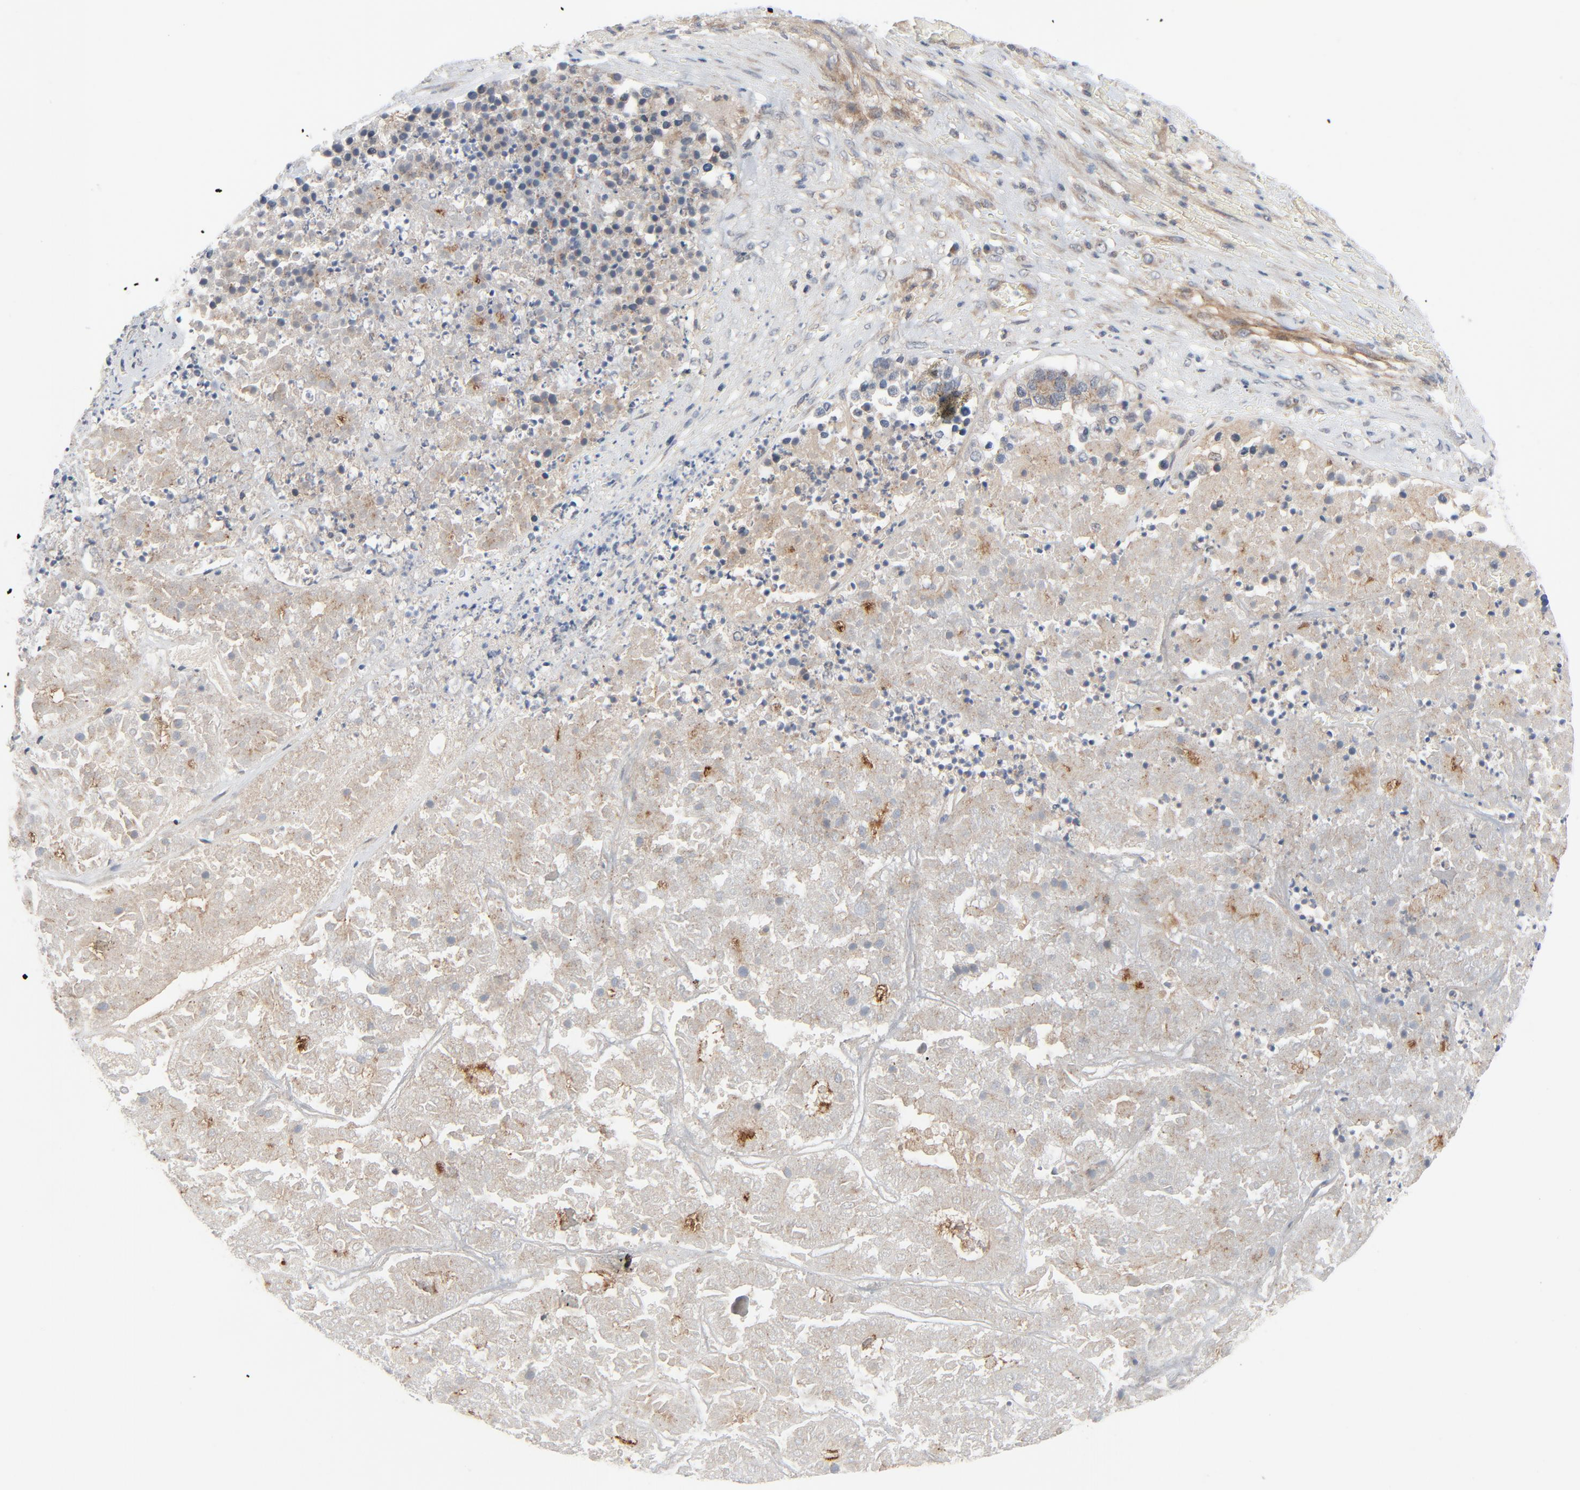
{"staining": {"intensity": "moderate", "quantity": ">75%", "location": "cytoplasmic/membranous"}, "tissue": "pancreatic cancer", "cell_type": "Tumor cells", "image_type": "cancer", "snomed": [{"axis": "morphology", "description": "Adenocarcinoma, NOS"}, {"axis": "topography", "description": "Pancreas"}], "caption": "About >75% of tumor cells in pancreatic cancer display moderate cytoplasmic/membranous protein expression as visualized by brown immunohistochemical staining.", "gene": "TSG101", "patient": {"sex": "male", "age": 50}}